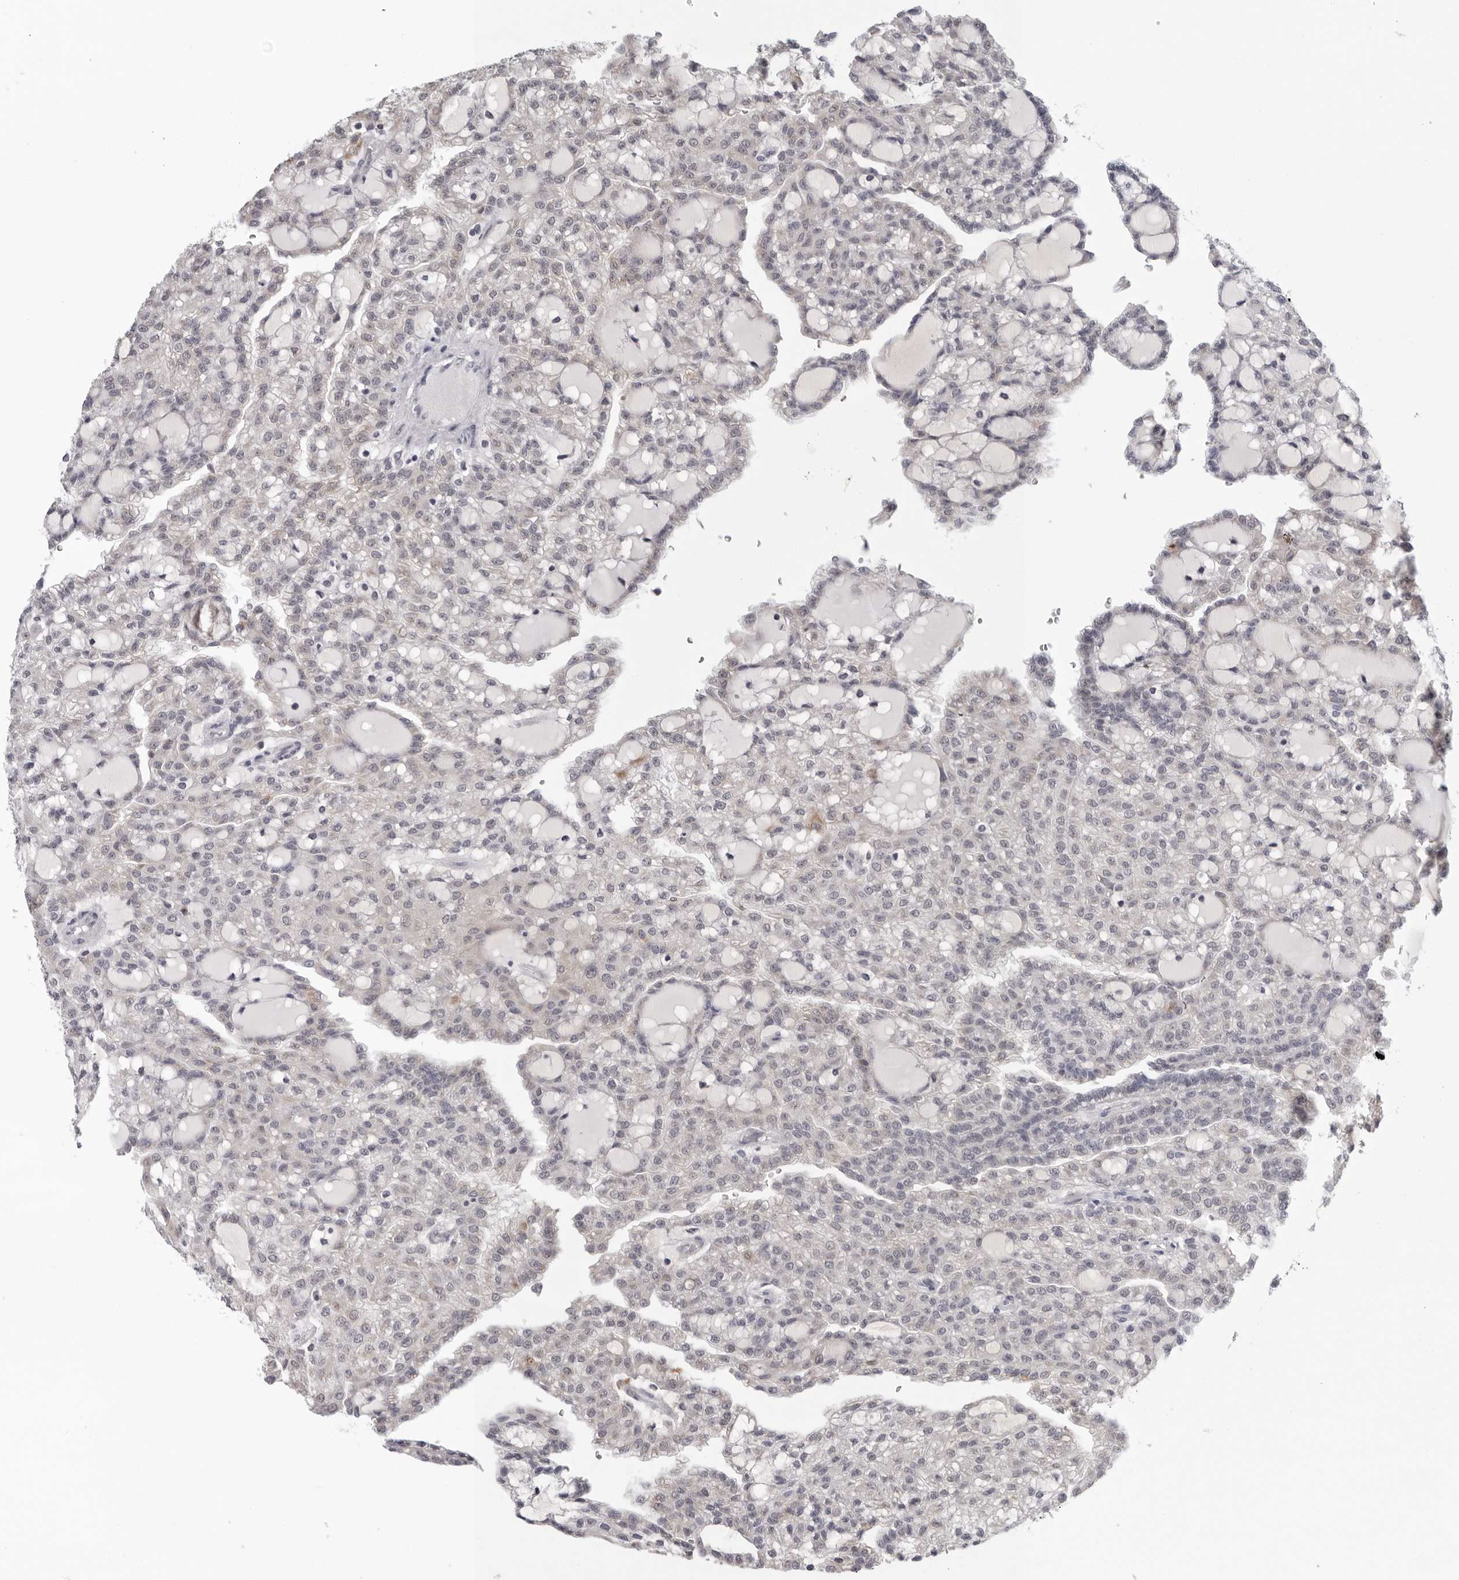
{"staining": {"intensity": "negative", "quantity": "none", "location": "none"}, "tissue": "renal cancer", "cell_type": "Tumor cells", "image_type": "cancer", "snomed": [{"axis": "morphology", "description": "Adenocarcinoma, NOS"}, {"axis": "topography", "description": "Kidney"}], "caption": "Histopathology image shows no significant protein expression in tumor cells of adenocarcinoma (renal). Brightfield microscopy of immunohistochemistry (IHC) stained with DAB (3,3'-diaminobenzidine) (brown) and hematoxylin (blue), captured at high magnification.", "gene": "CPT2", "patient": {"sex": "male", "age": 63}}